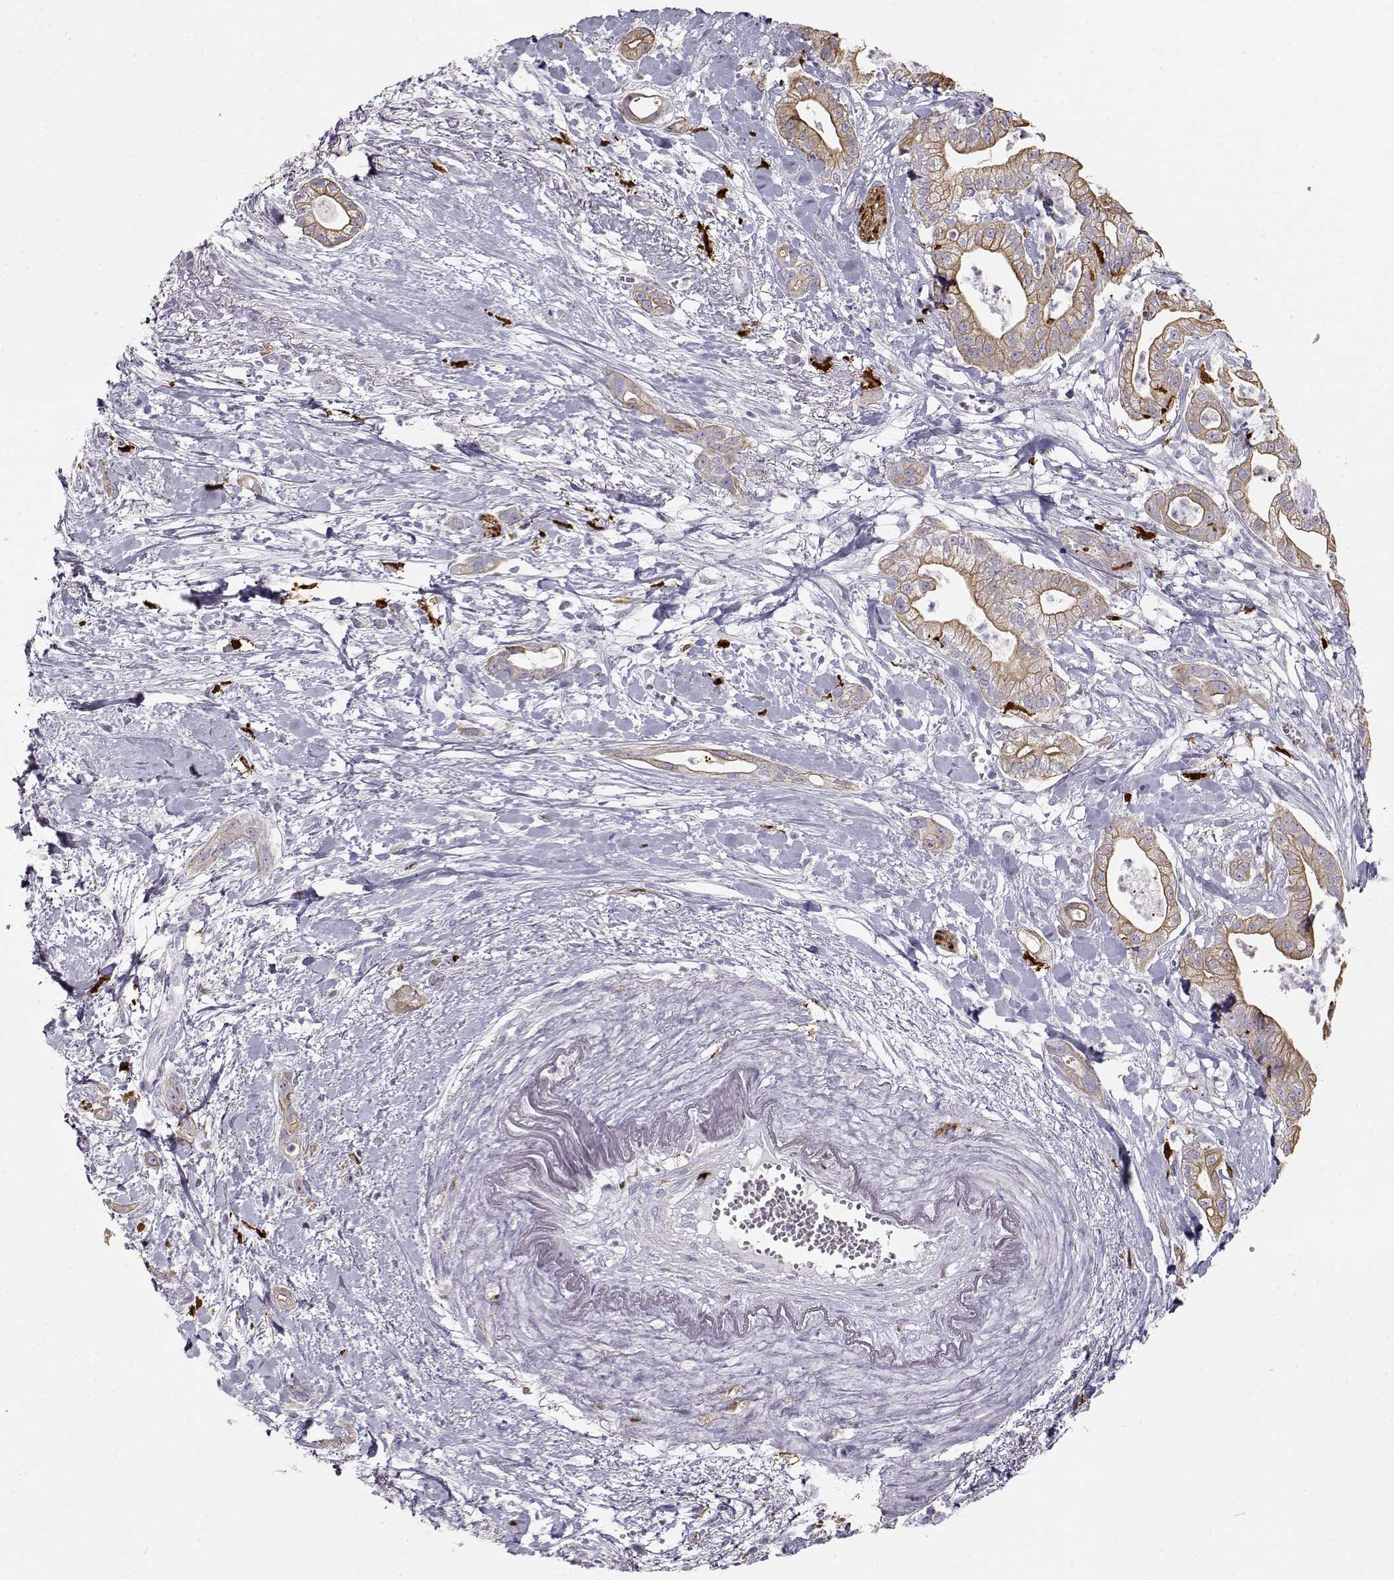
{"staining": {"intensity": "moderate", "quantity": ">75%", "location": "cytoplasmic/membranous"}, "tissue": "pancreatic cancer", "cell_type": "Tumor cells", "image_type": "cancer", "snomed": [{"axis": "morphology", "description": "Normal tissue, NOS"}, {"axis": "morphology", "description": "Adenocarcinoma, NOS"}, {"axis": "topography", "description": "Lymph node"}, {"axis": "topography", "description": "Pancreas"}], "caption": "IHC histopathology image of pancreatic cancer (adenocarcinoma) stained for a protein (brown), which demonstrates medium levels of moderate cytoplasmic/membranous staining in about >75% of tumor cells.", "gene": "S100B", "patient": {"sex": "female", "age": 58}}